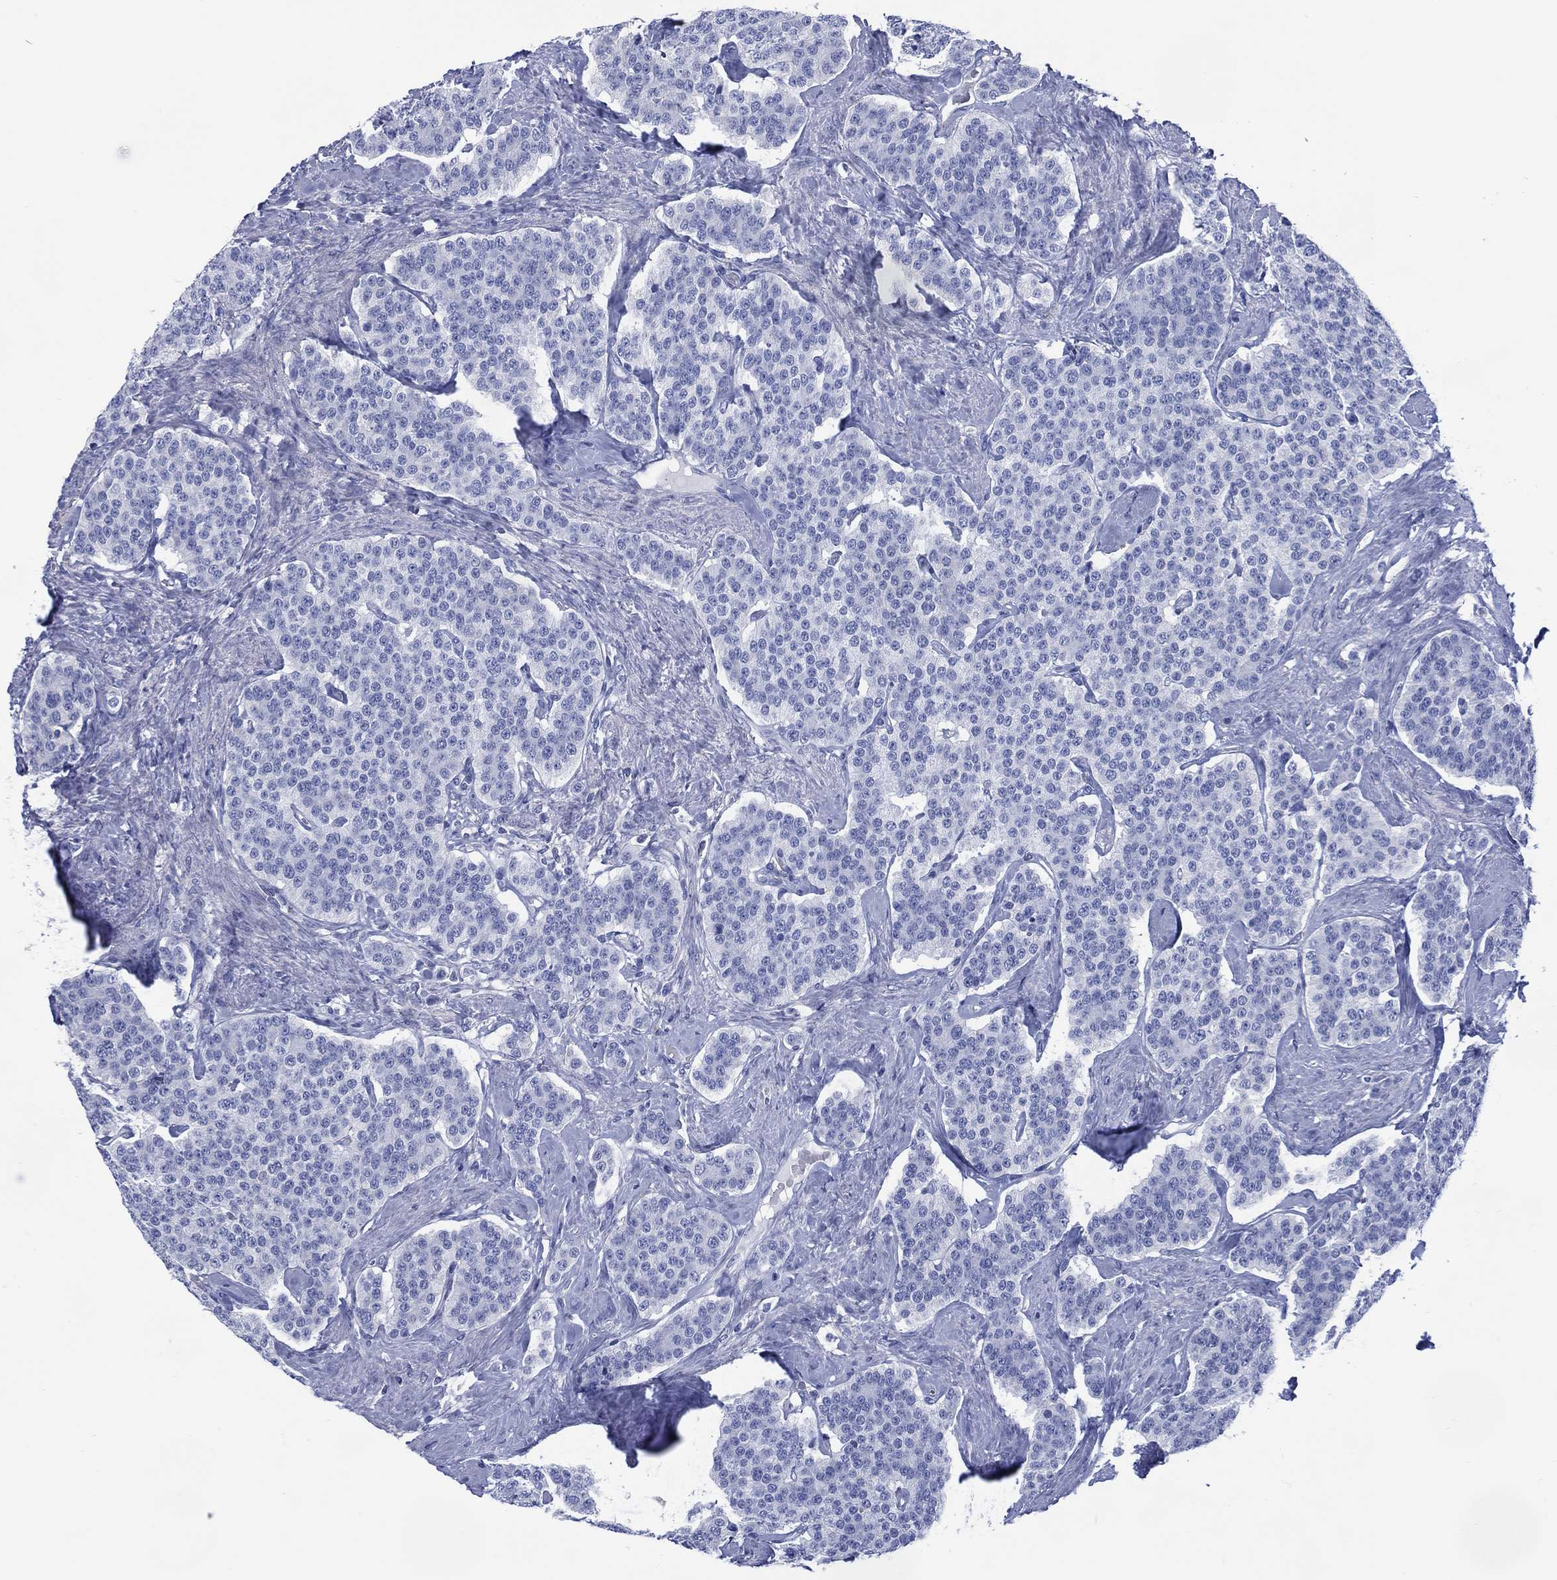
{"staining": {"intensity": "negative", "quantity": "none", "location": "none"}, "tissue": "carcinoid", "cell_type": "Tumor cells", "image_type": "cancer", "snomed": [{"axis": "morphology", "description": "Carcinoid, malignant, NOS"}, {"axis": "topography", "description": "Small intestine"}], "caption": "Immunohistochemistry (IHC) photomicrograph of human carcinoid stained for a protein (brown), which reveals no expression in tumor cells.", "gene": "DDI1", "patient": {"sex": "female", "age": 58}}